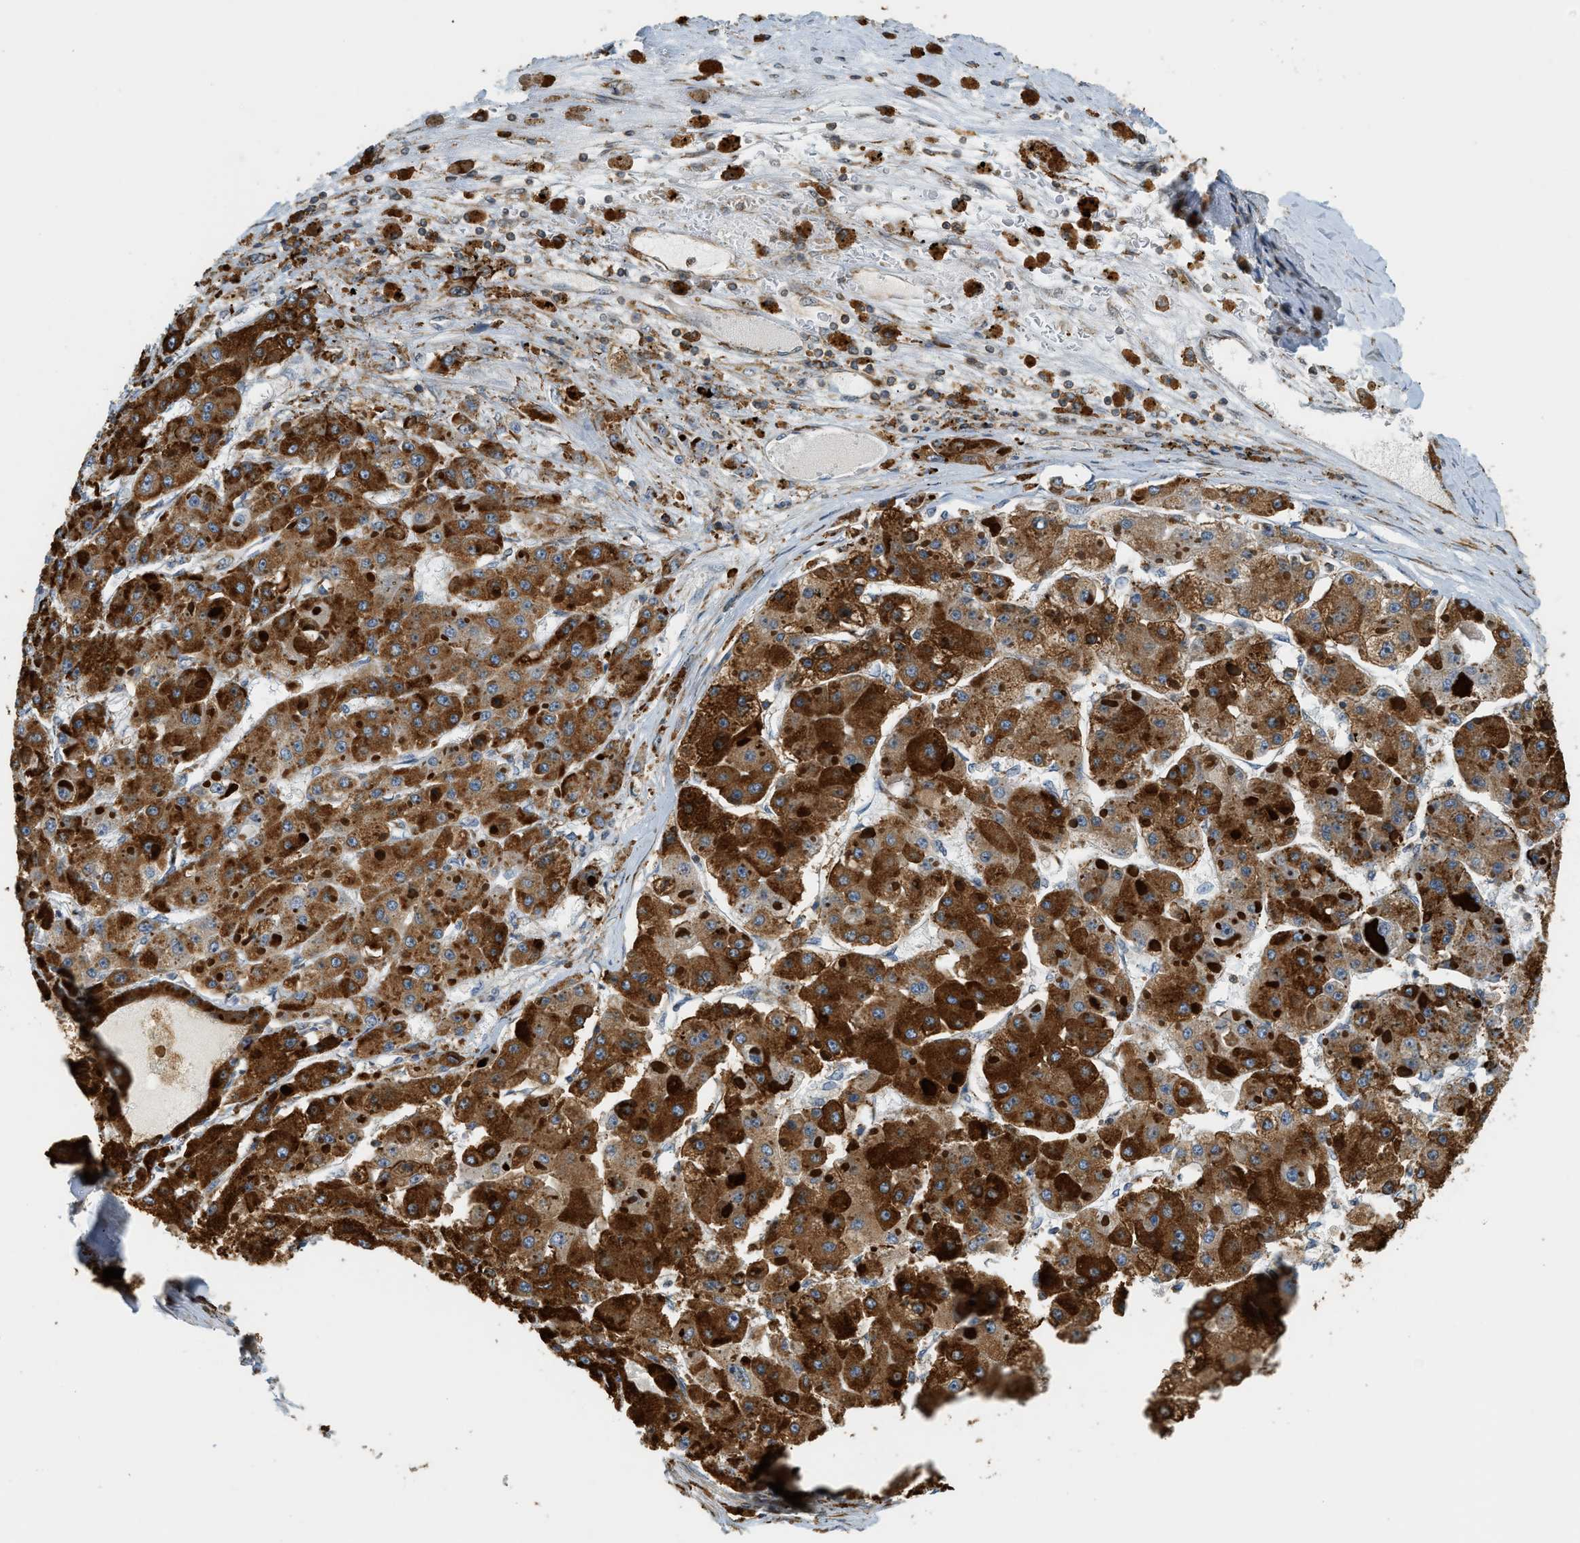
{"staining": {"intensity": "strong", "quantity": ">75%", "location": "cytoplasmic/membranous"}, "tissue": "liver cancer", "cell_type": "Tumor cells", "image_type": "cancer", "snomed": [{"axis": "morphology", "description": "Carcinoma, Hepatocellular, NOS"}, {"axis": "topography", "description": "Liver"}], "caption": "This photomicrograph displays IHC staining of human hepatocellular carcinoma (liver), with high strong cytoplasmic/membranous expression in about >75% of tumor cells.", "gene": "SEMA4D", "patient": {"sex": "female", "age": 73}}